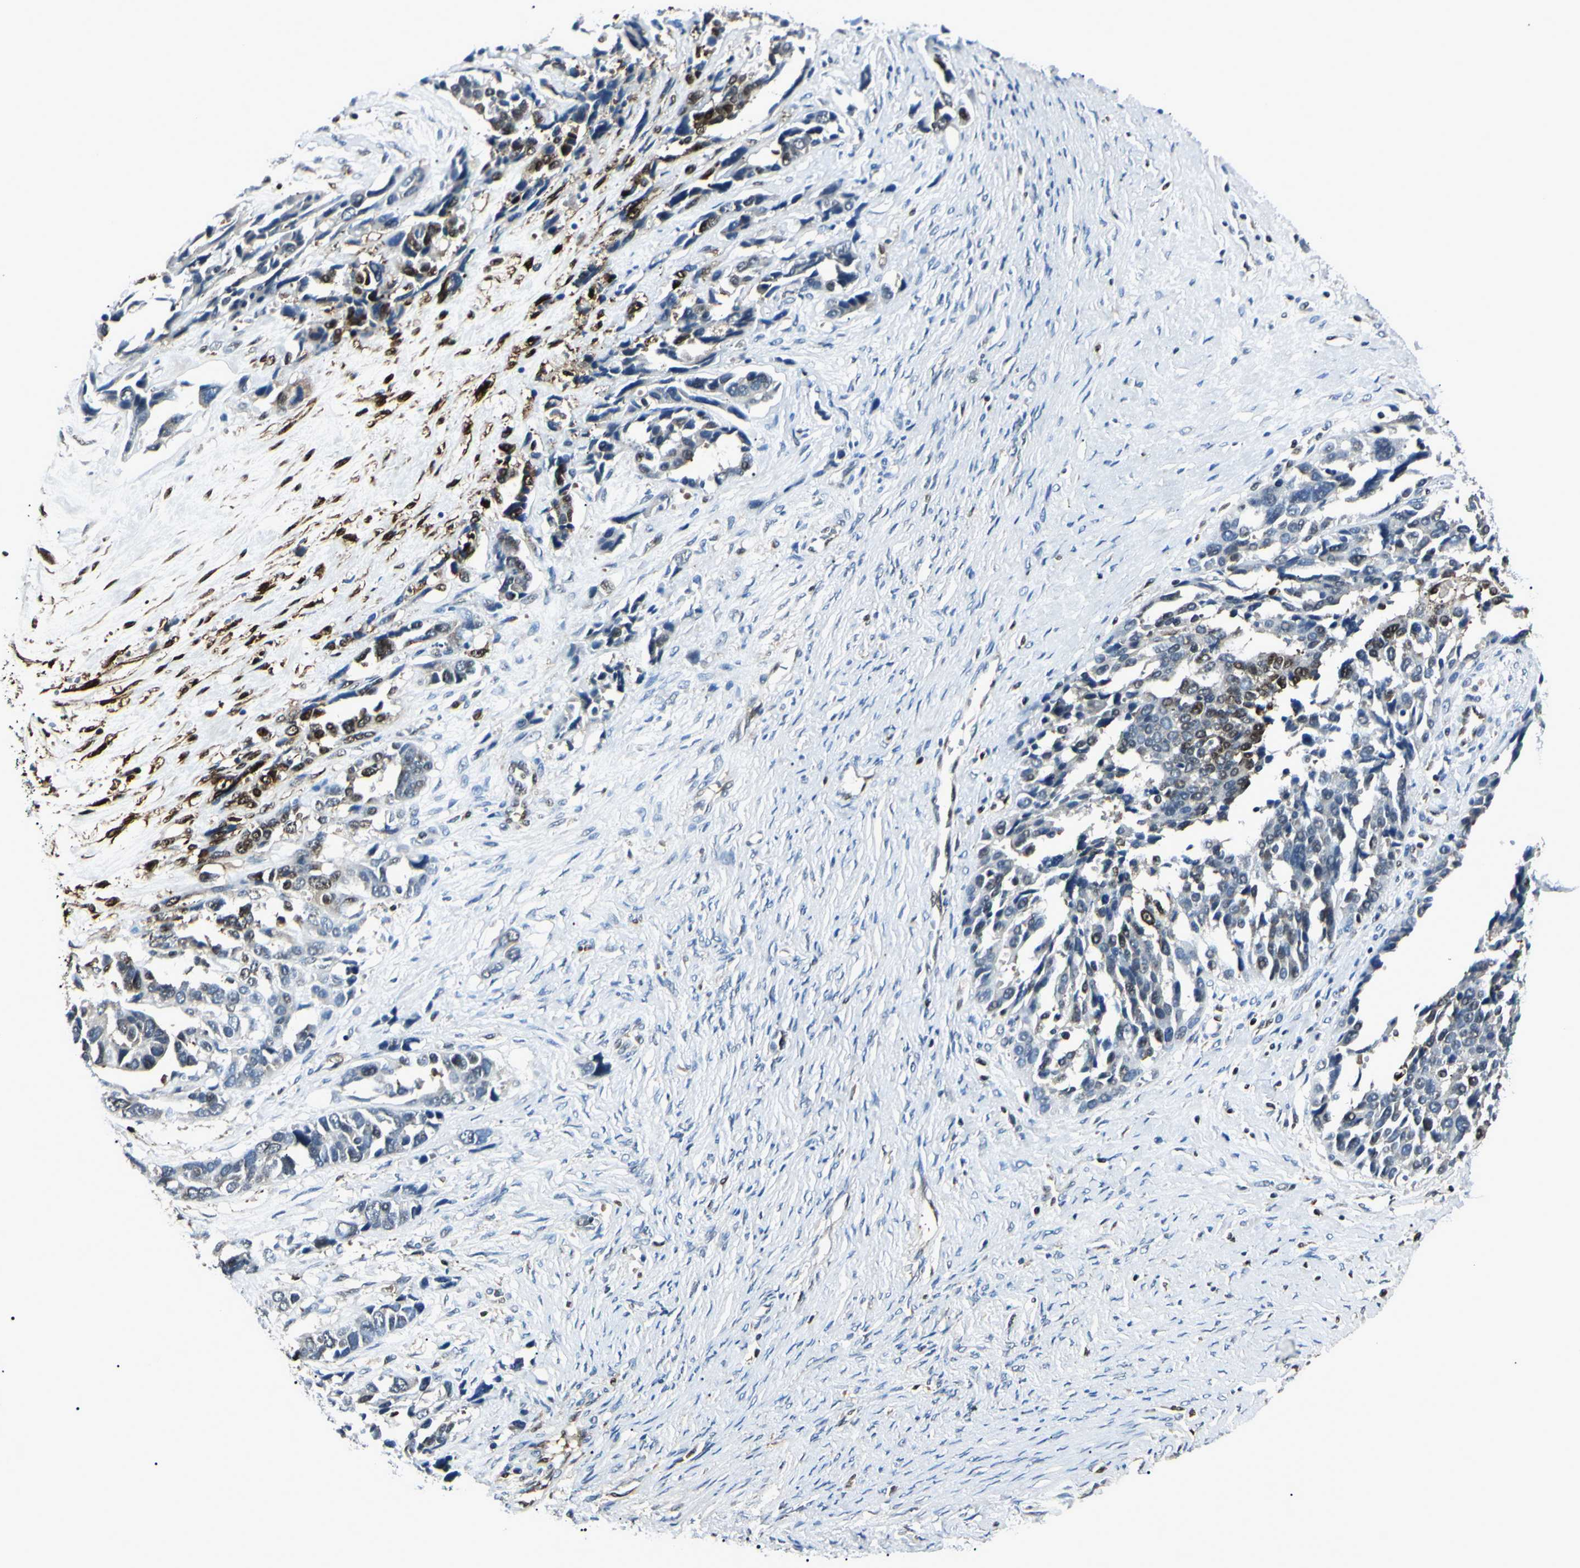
{"staining": {"intensity": "strong", "quantity": "<25%", "location": "nuclear"}, "tissue": "ovarian cancer", "cell_type": "Tumor cells", "image_type": "cancer", "snomed": [{"axis": "morphology", "description": "Cystadenocarcinoma, serous, NOS"}, {"axis": "topography", "description": "Ovary"}], "caption": "Human ovarian serous cystadenocarcinoma stained with a protein marker shows strong staining in tumor cells.", "gene": "PGK1", "patient": {"sex": "female", "age": 44}}